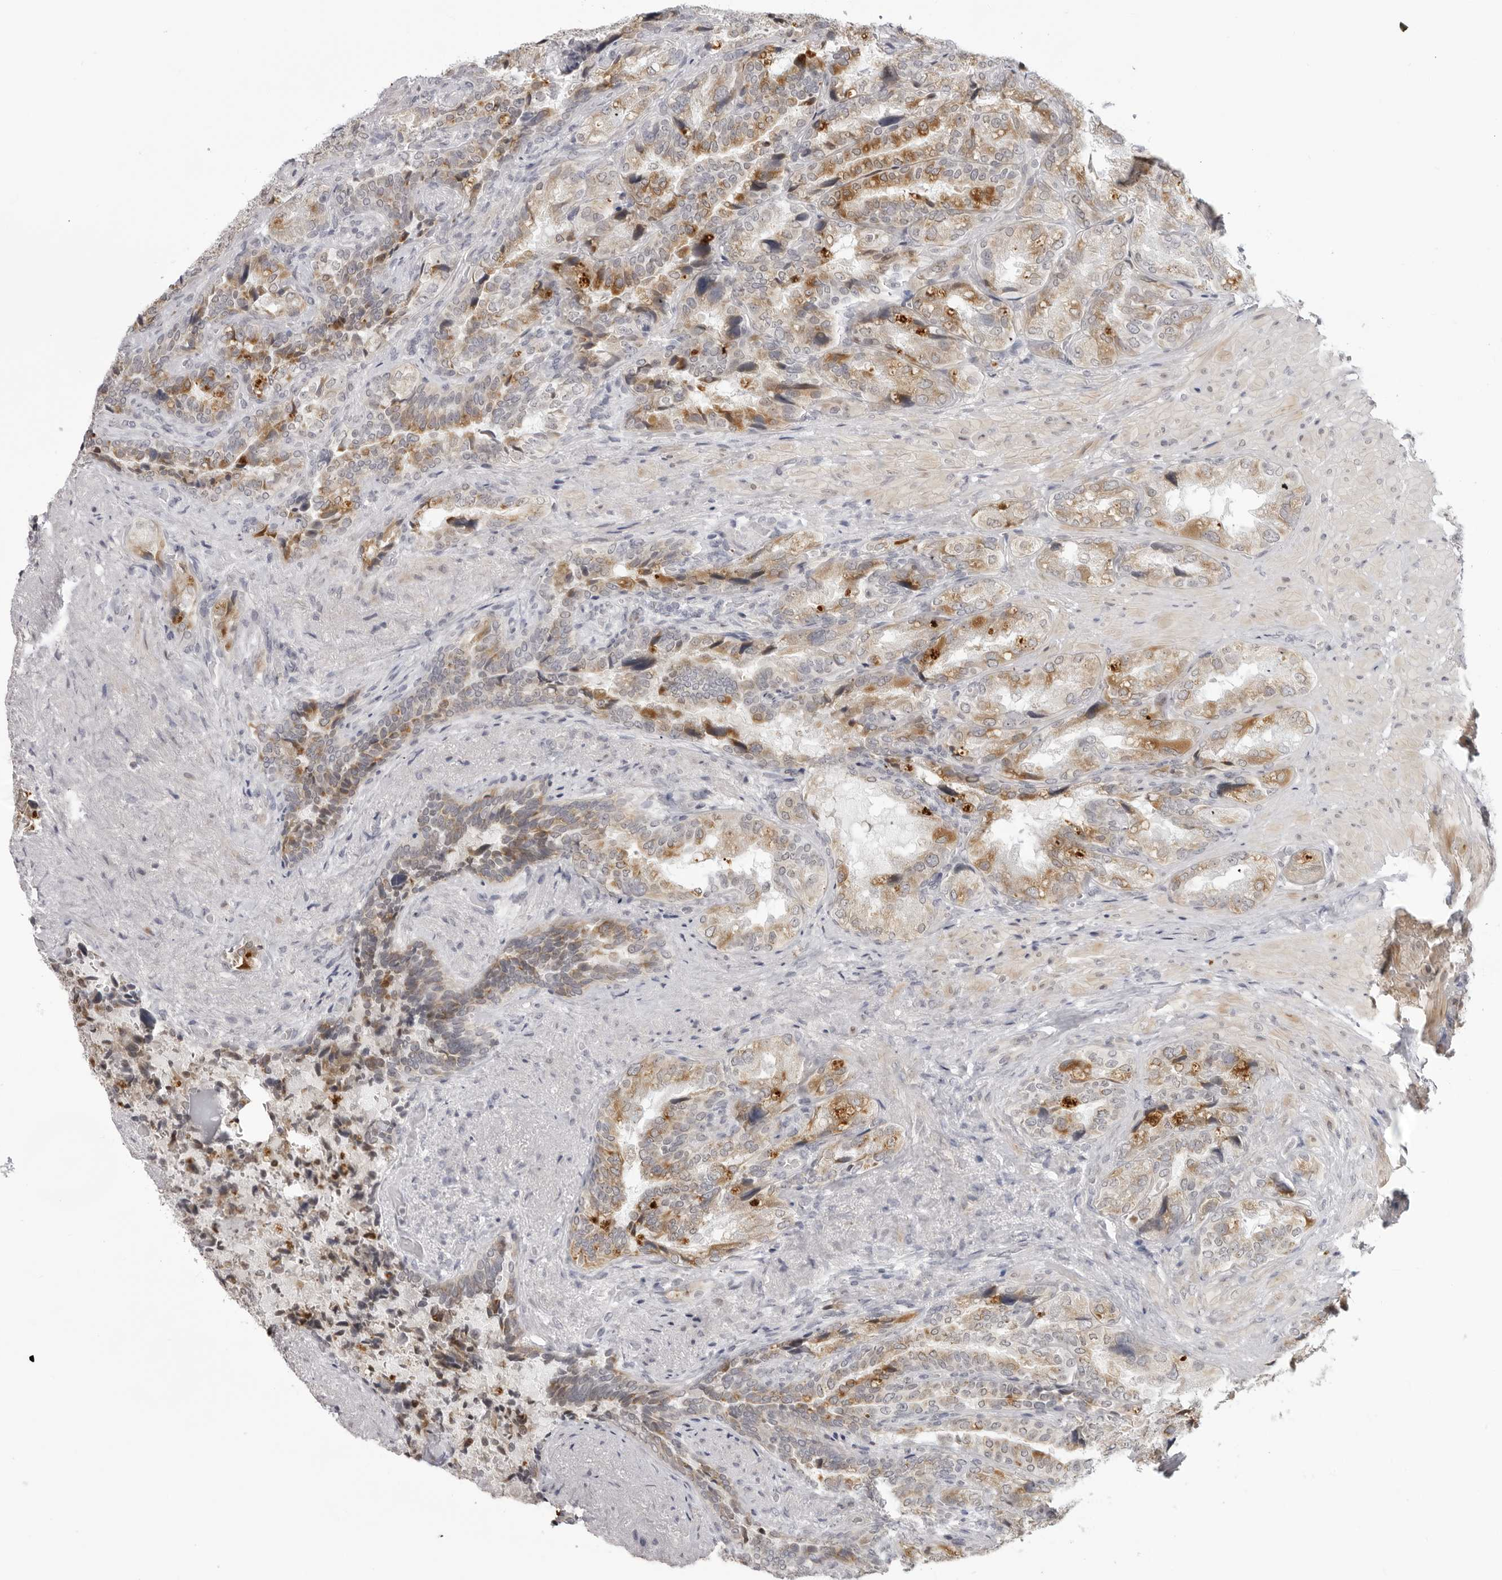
{"staining": {"intensity": "moderate", "quantity": "<25%", "location": "cytoplasmic/membranous"}, "tissue": "seminal vesicle", "cell_type": "Glandular cells", "image_type": "normal", "snomed": [{"axis": "morphology", "description": "Normal tissue, NOS"}, {"axis": "topography", "description": "Seminal veicle"}, {"axis": "topography", "description": "Peripheral nerve tissue"}], "caption": "This image shows IHC staining of normal seminal vesicle, with low moderate cytoplasmic/membranous staining in about <25% of glandular cells.", "gene": "ACP6", "patient": {"sex": "male", "age": 63}}